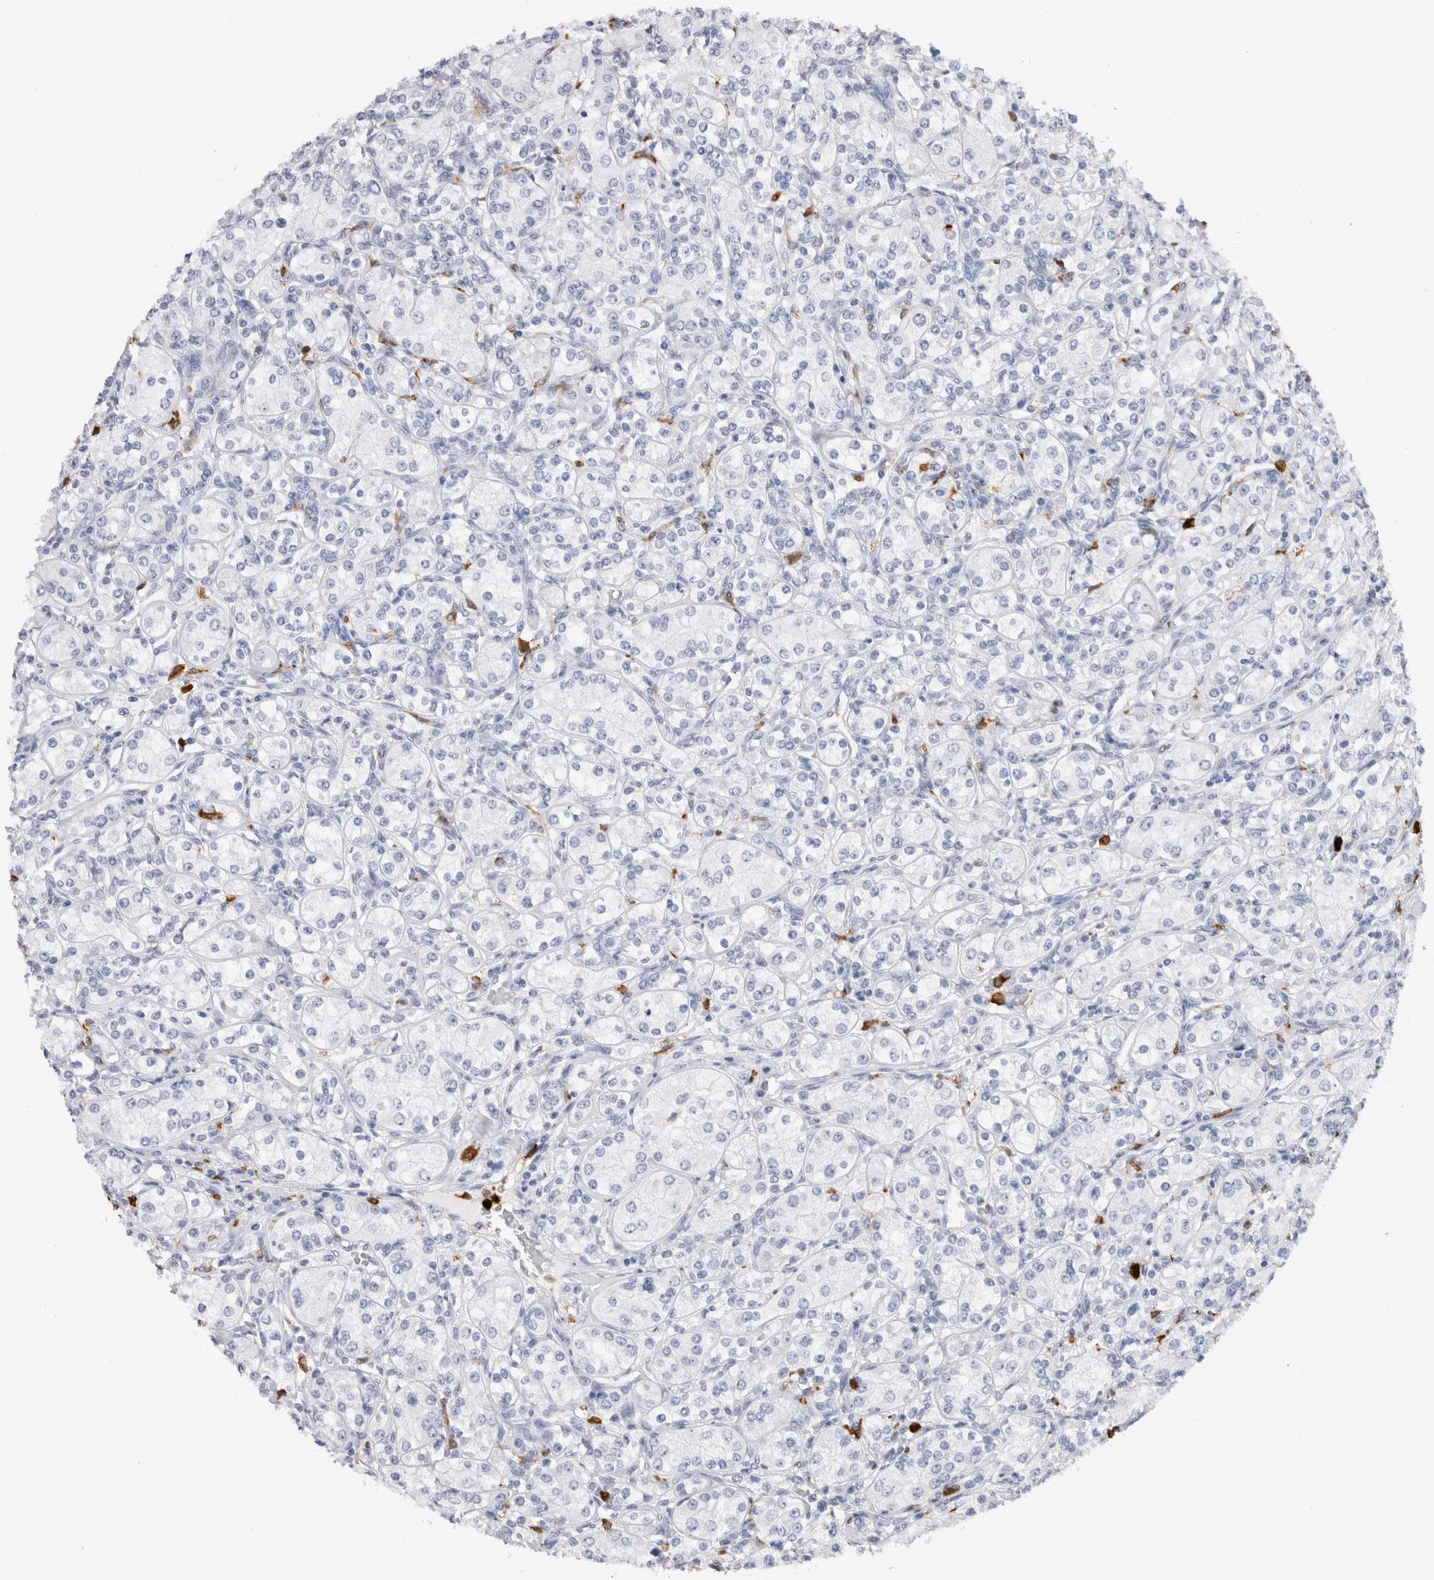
{"staining": {"intensity": "negative", "quantity": "none", "location": "none"}, "tissue": "renal cancer", "cell_type": "Tumor cells", "image_type": "cancer", "snomed": [{"axis": "morphology", "description": "Adenocarcinoma, NOS"}, {"axis": "topography", "description": "Kidney"}], "caption": "IHC image of human renal cancer stained for a protein (brown), which demonstrates no staining in tumor cells.", "gene": "S100A8", "patient": {"sex": "male", "age": 77}}